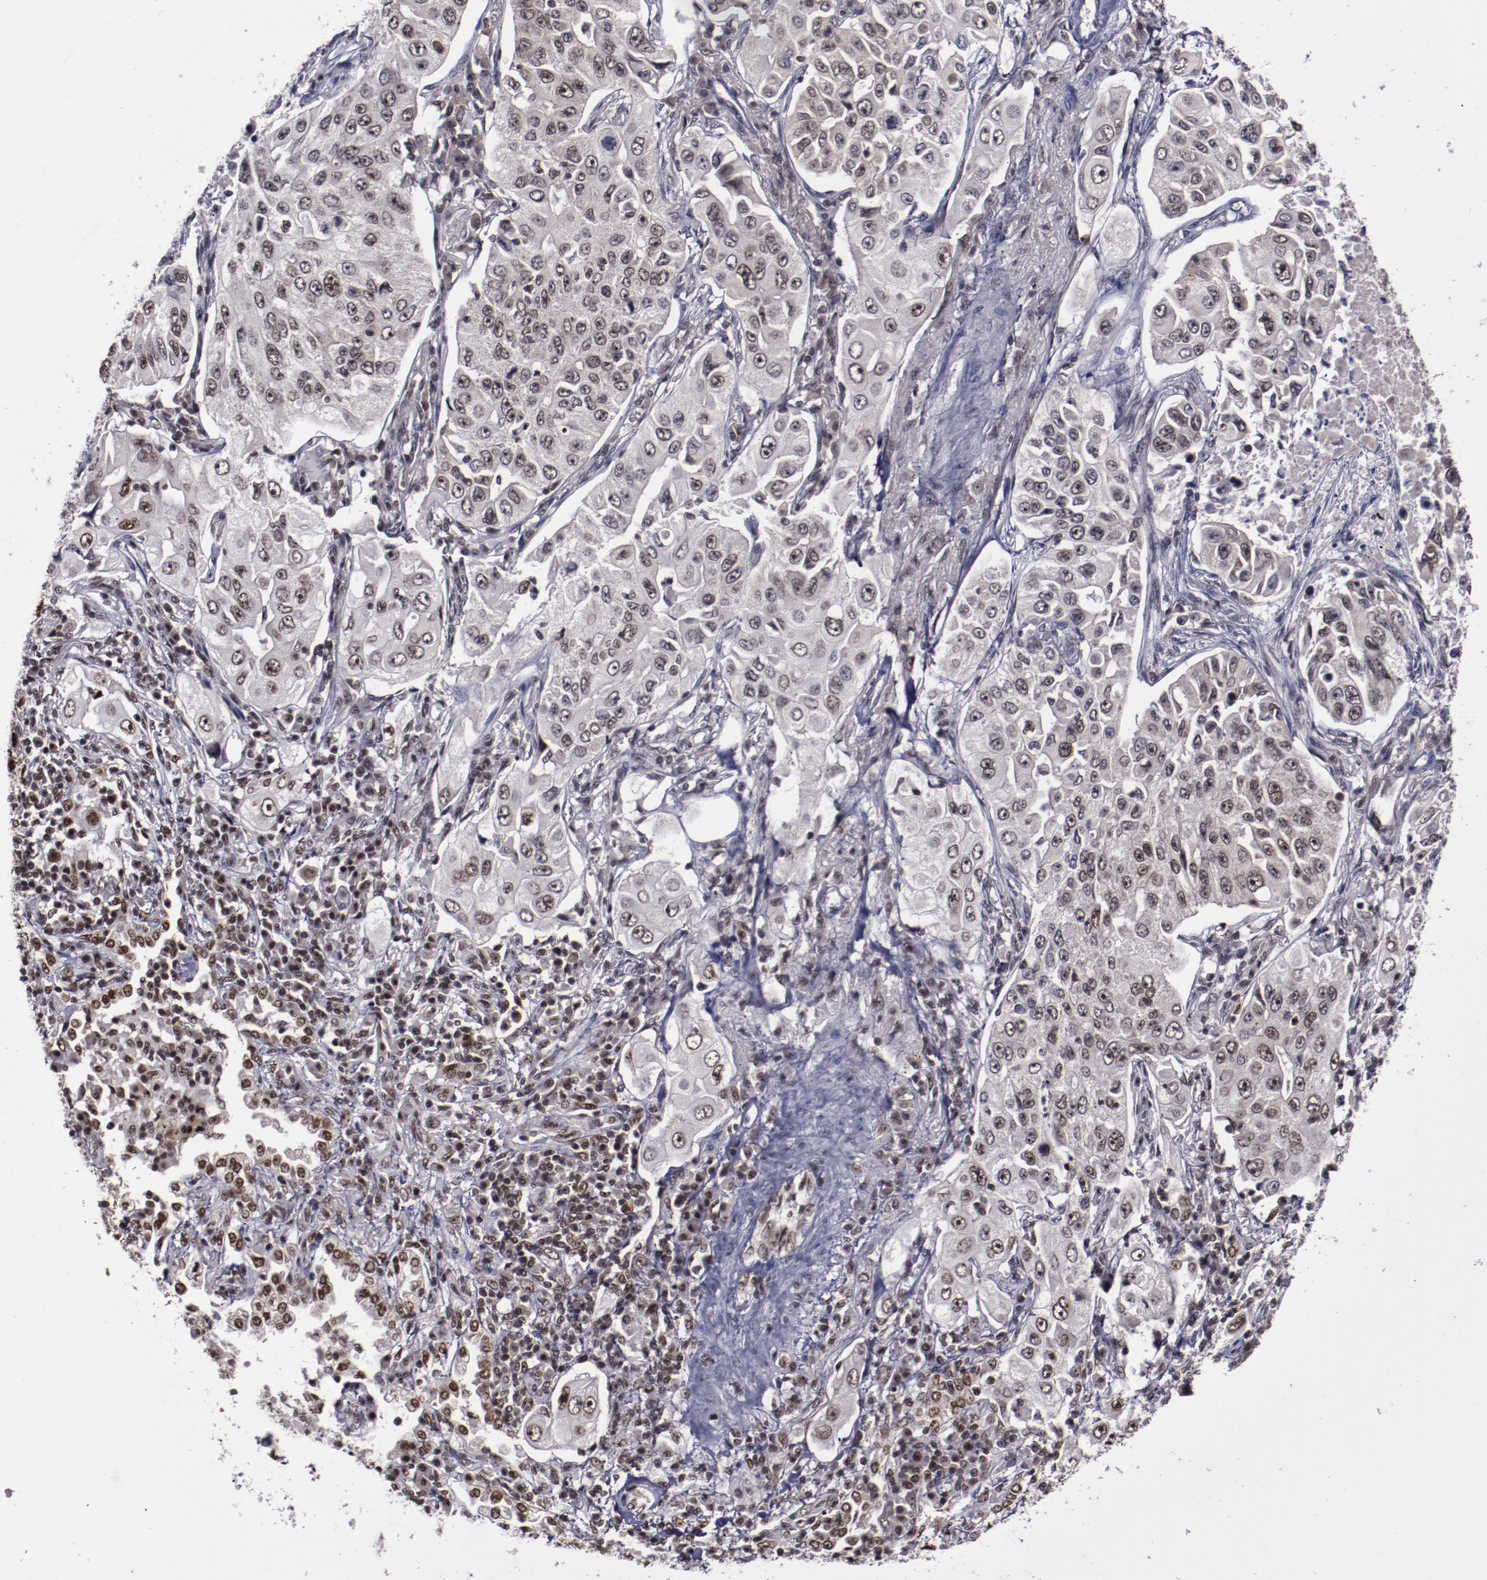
{"staining": {"intensity": "moderate", "quantity": "25%-75%", "location": "nuclear"}, "tissue": "lung cancer", "cell_type": "Tumor cells", "image_type": "cancer", "snomed": [{"axis": "morphology", "description": "Adenocarcinoma, NOS"}, {"axis": "topography", "description": "Lung"}], "caption": "This histopathology image reveals lung cancer stained with immunohistochemistry to label a protein in brown. The nuclear of tumor cells show moderate positivity for the protein. Nuclei are counter-stained blue.", "gene": "ERH", "patient": {"sex": "male", "age": 84}}